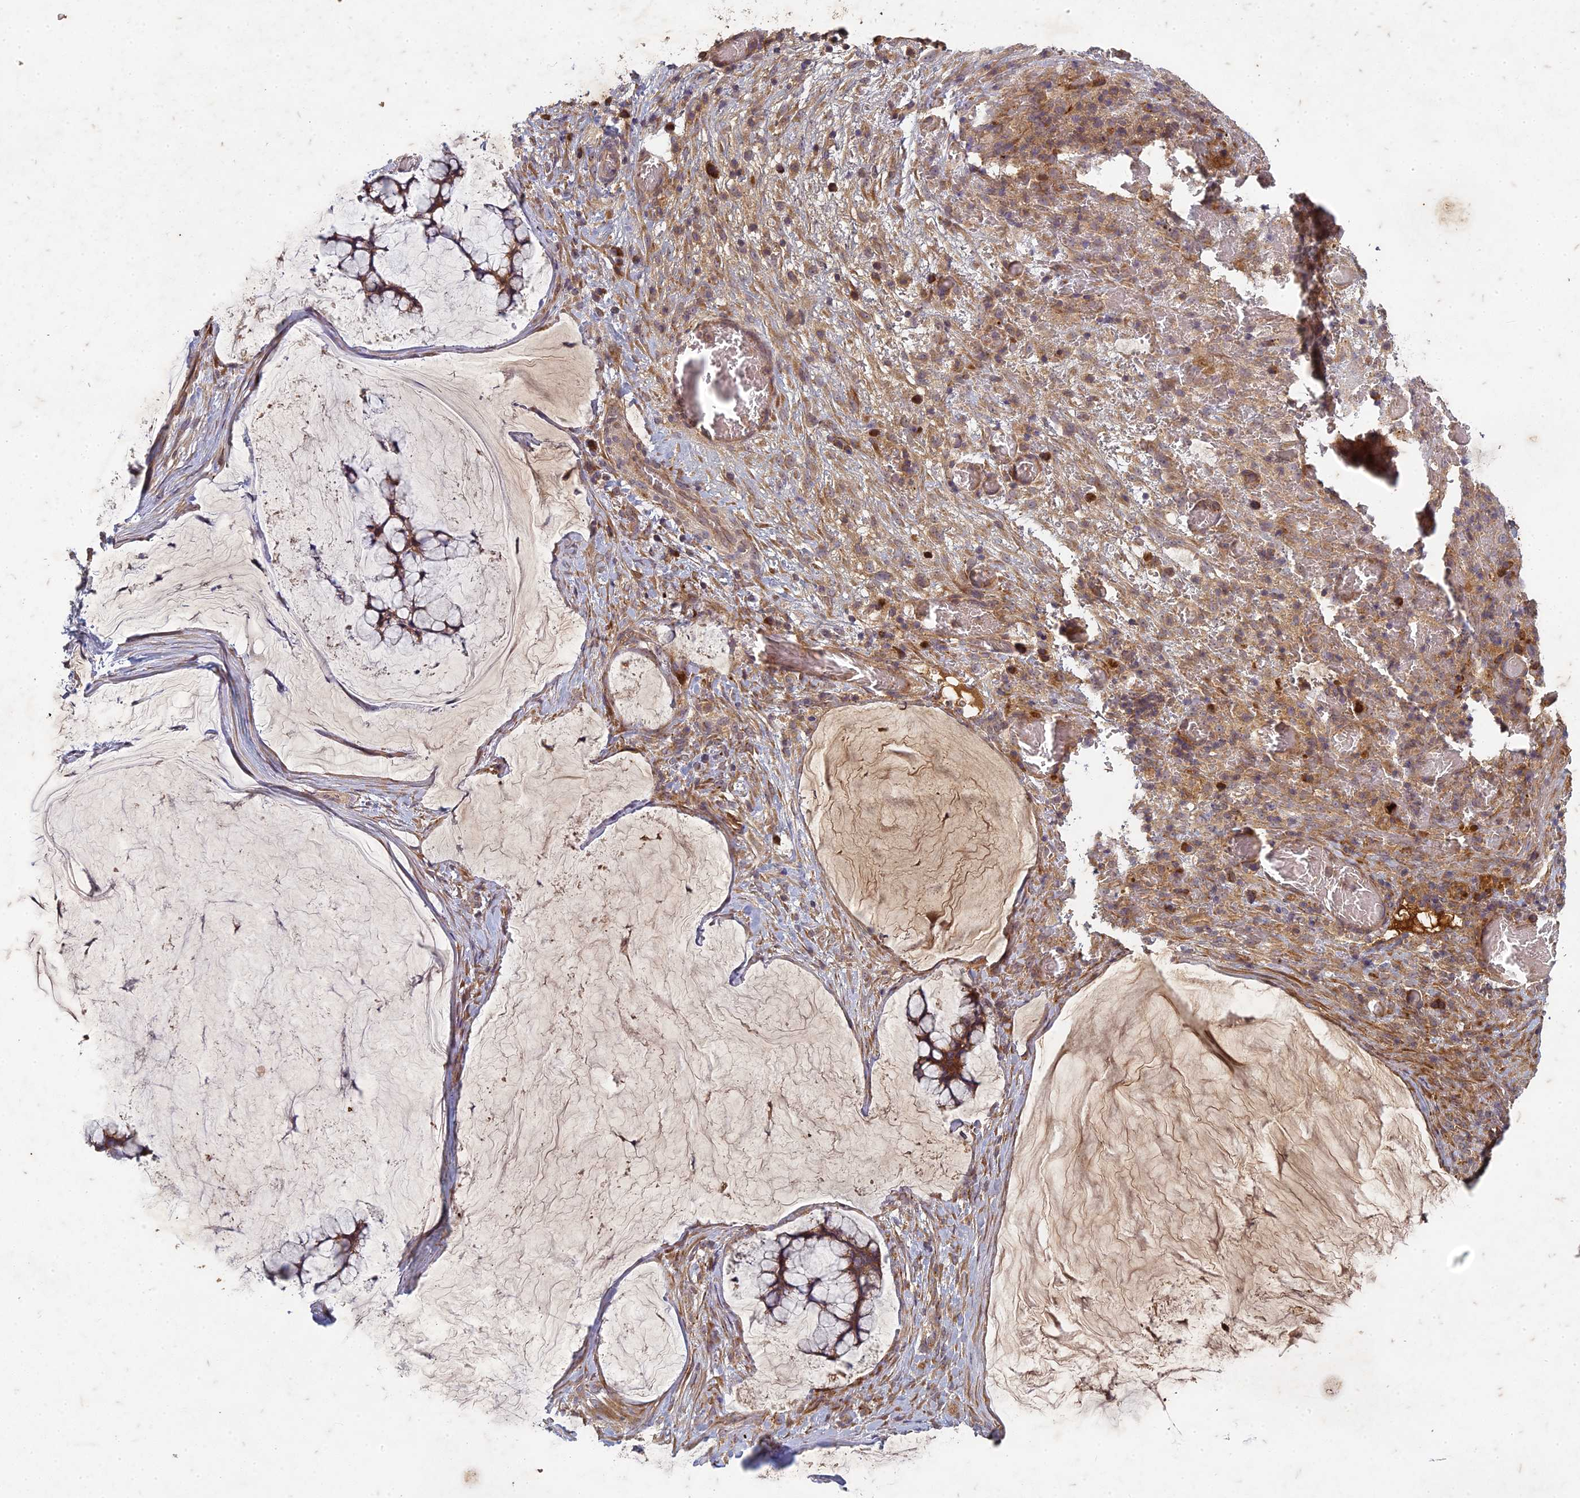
{"staining": {"intensity": "moderate", "quantity": ">75%", "location": "cytoplasmic/membranous"}, "tissue": "ovarian cancer", "cell_type": "Tumor cells", "image_type": "cancer", "snomed": [{"axis": "morphology", "description": "Cystadenocarcinoma, mucinous, NOS"}, {"axis": "topography", "description": "Ovary"}], "caption": "Immunohistochemical staining of ovarian cancer demonstrates moderate cytoplasmic/membranous protein positivity in approximately >75% of tumor cells.", "gene": "TCF25", "patient": {"sex": "female", "age": 42}}